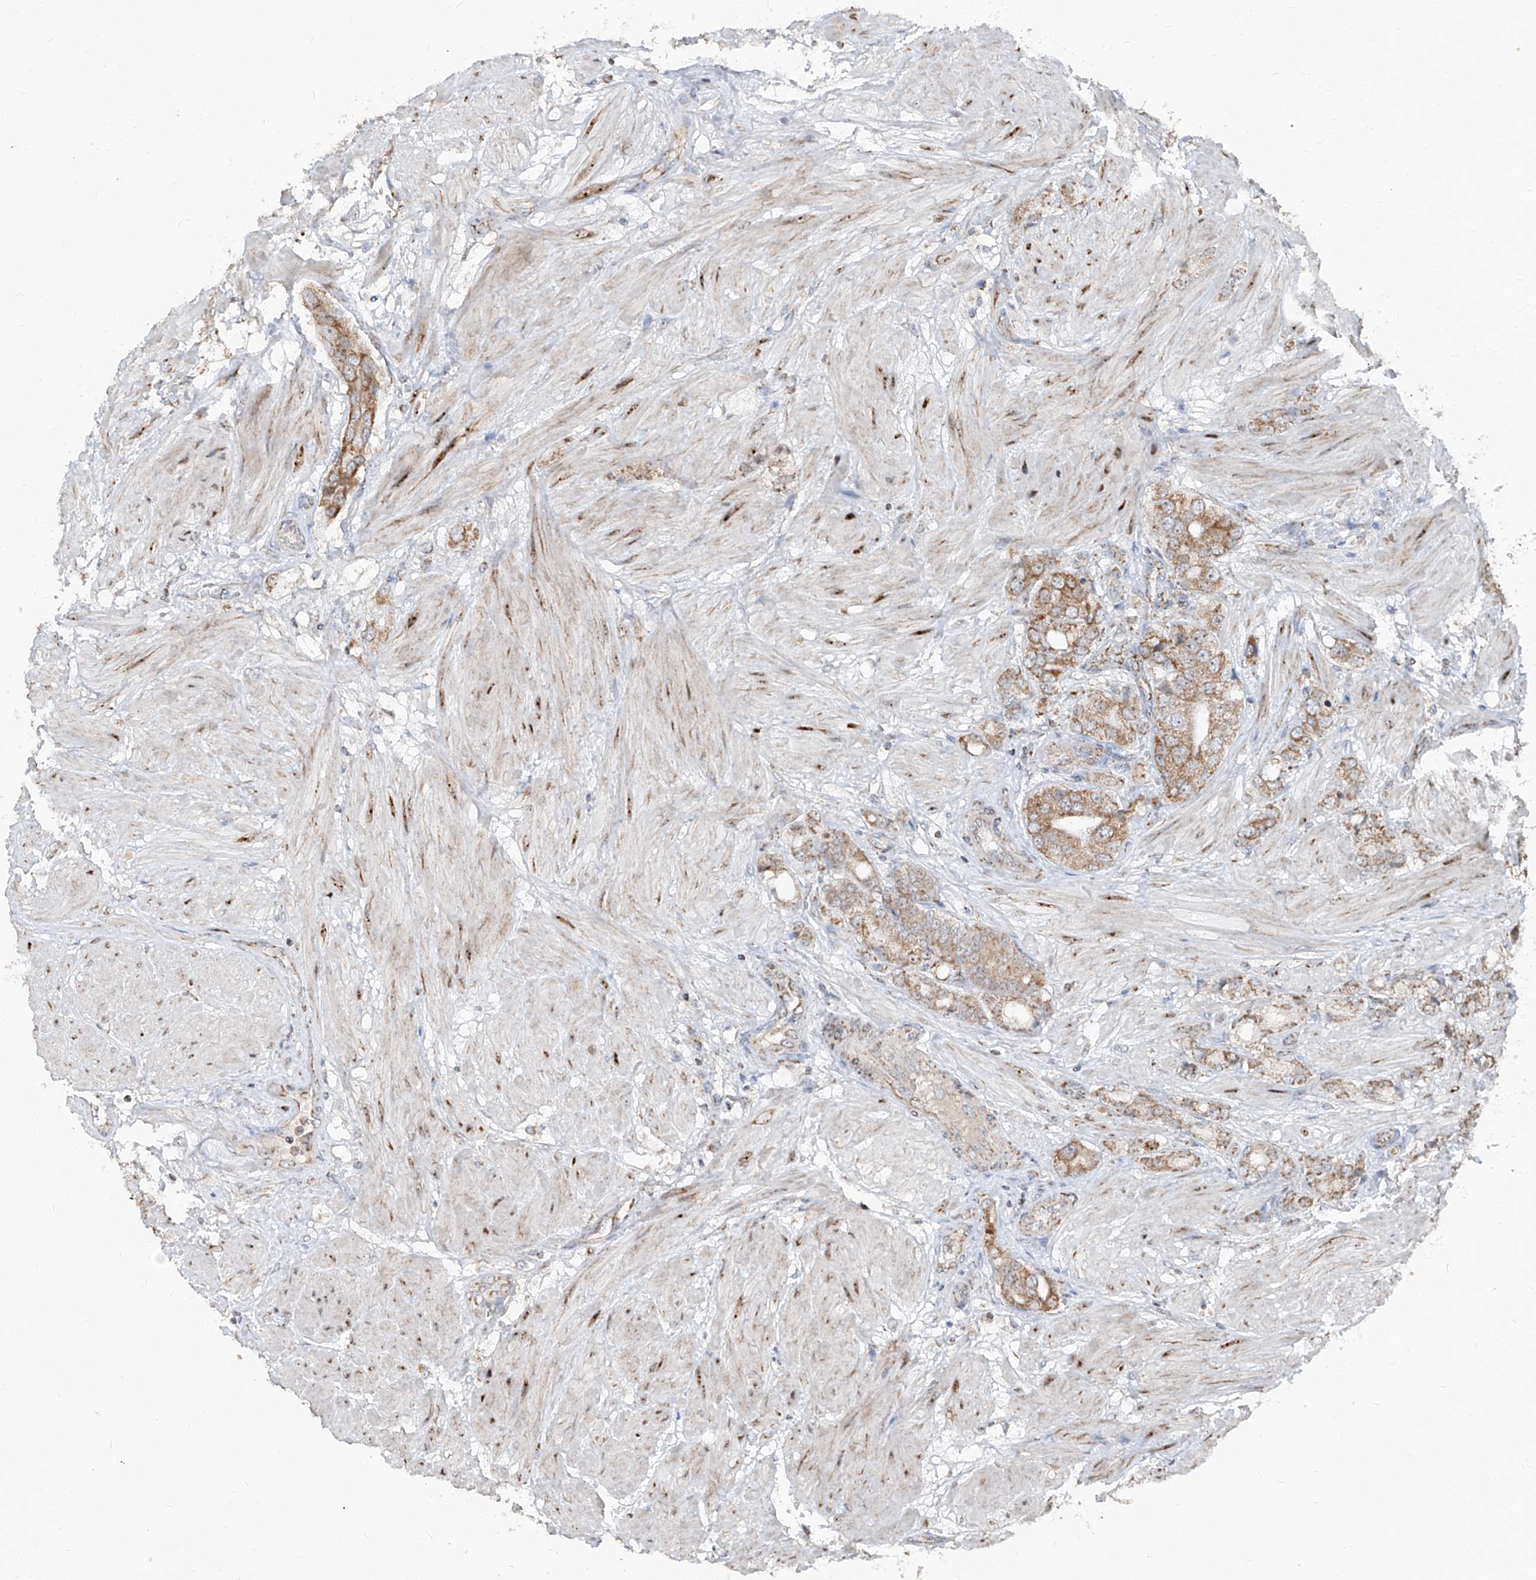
{"staining": {"intensity": "moderate", "quantity": ">75%", "location": "cytoplasmic/membranous"}, "tissue": "prostate cancer", "cell_type": "Tumor cells", "image_type": "cancer", "snomed": [{"axis": "morphology", "description": "Adenocarcinoma, High grade"}, {"axis": "topography", "description": "Prostate"}], "caption": "Prostate cancer tissue shows moderate cytoplasmic/membranous positivity in approximately >75% of tumor cells, visualized by immunohistochemistry.", "gene": "NDUFB3", "patient": {"sex": "male", "age": 50}}